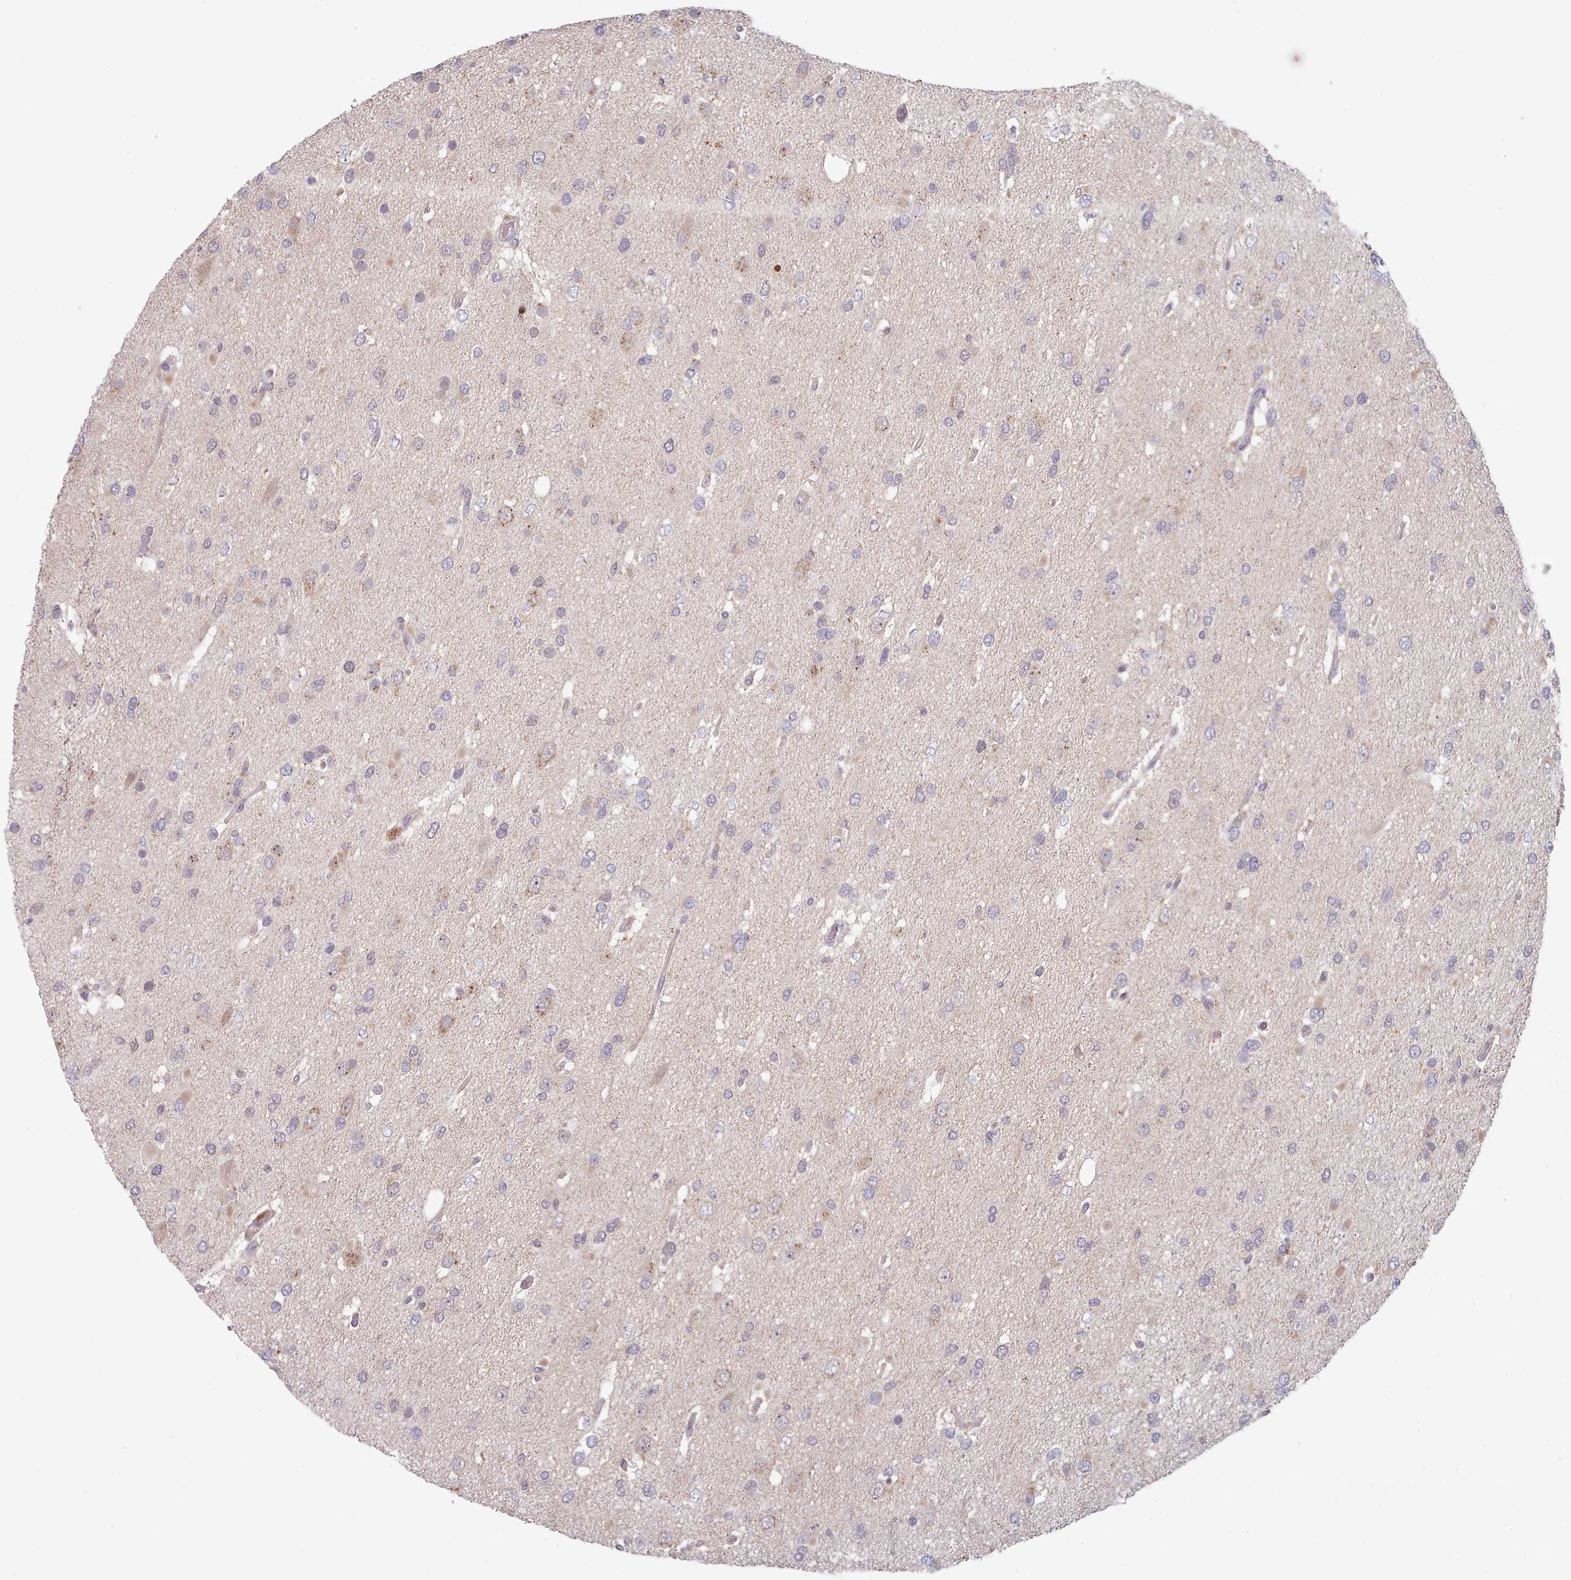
{"staining": {"intensity": "negative", "quantity": "none", "location": "none"}, "tissue": "glioma", "cell_type": "Tumor cells", "image_type": "cancer", "snomed": [{"axis": "morphology", "description": "Glioma, malignant, High grade"}, {"axis": "topography", "description": "Brain"}], "caption": "An immunohistochemistry (IHC) photomicrograph of glioma is shown. There is no staining in tumor cells of glioma.", "gene": "CLNS1A", "patient": {"sex": "male", "age": 53}}